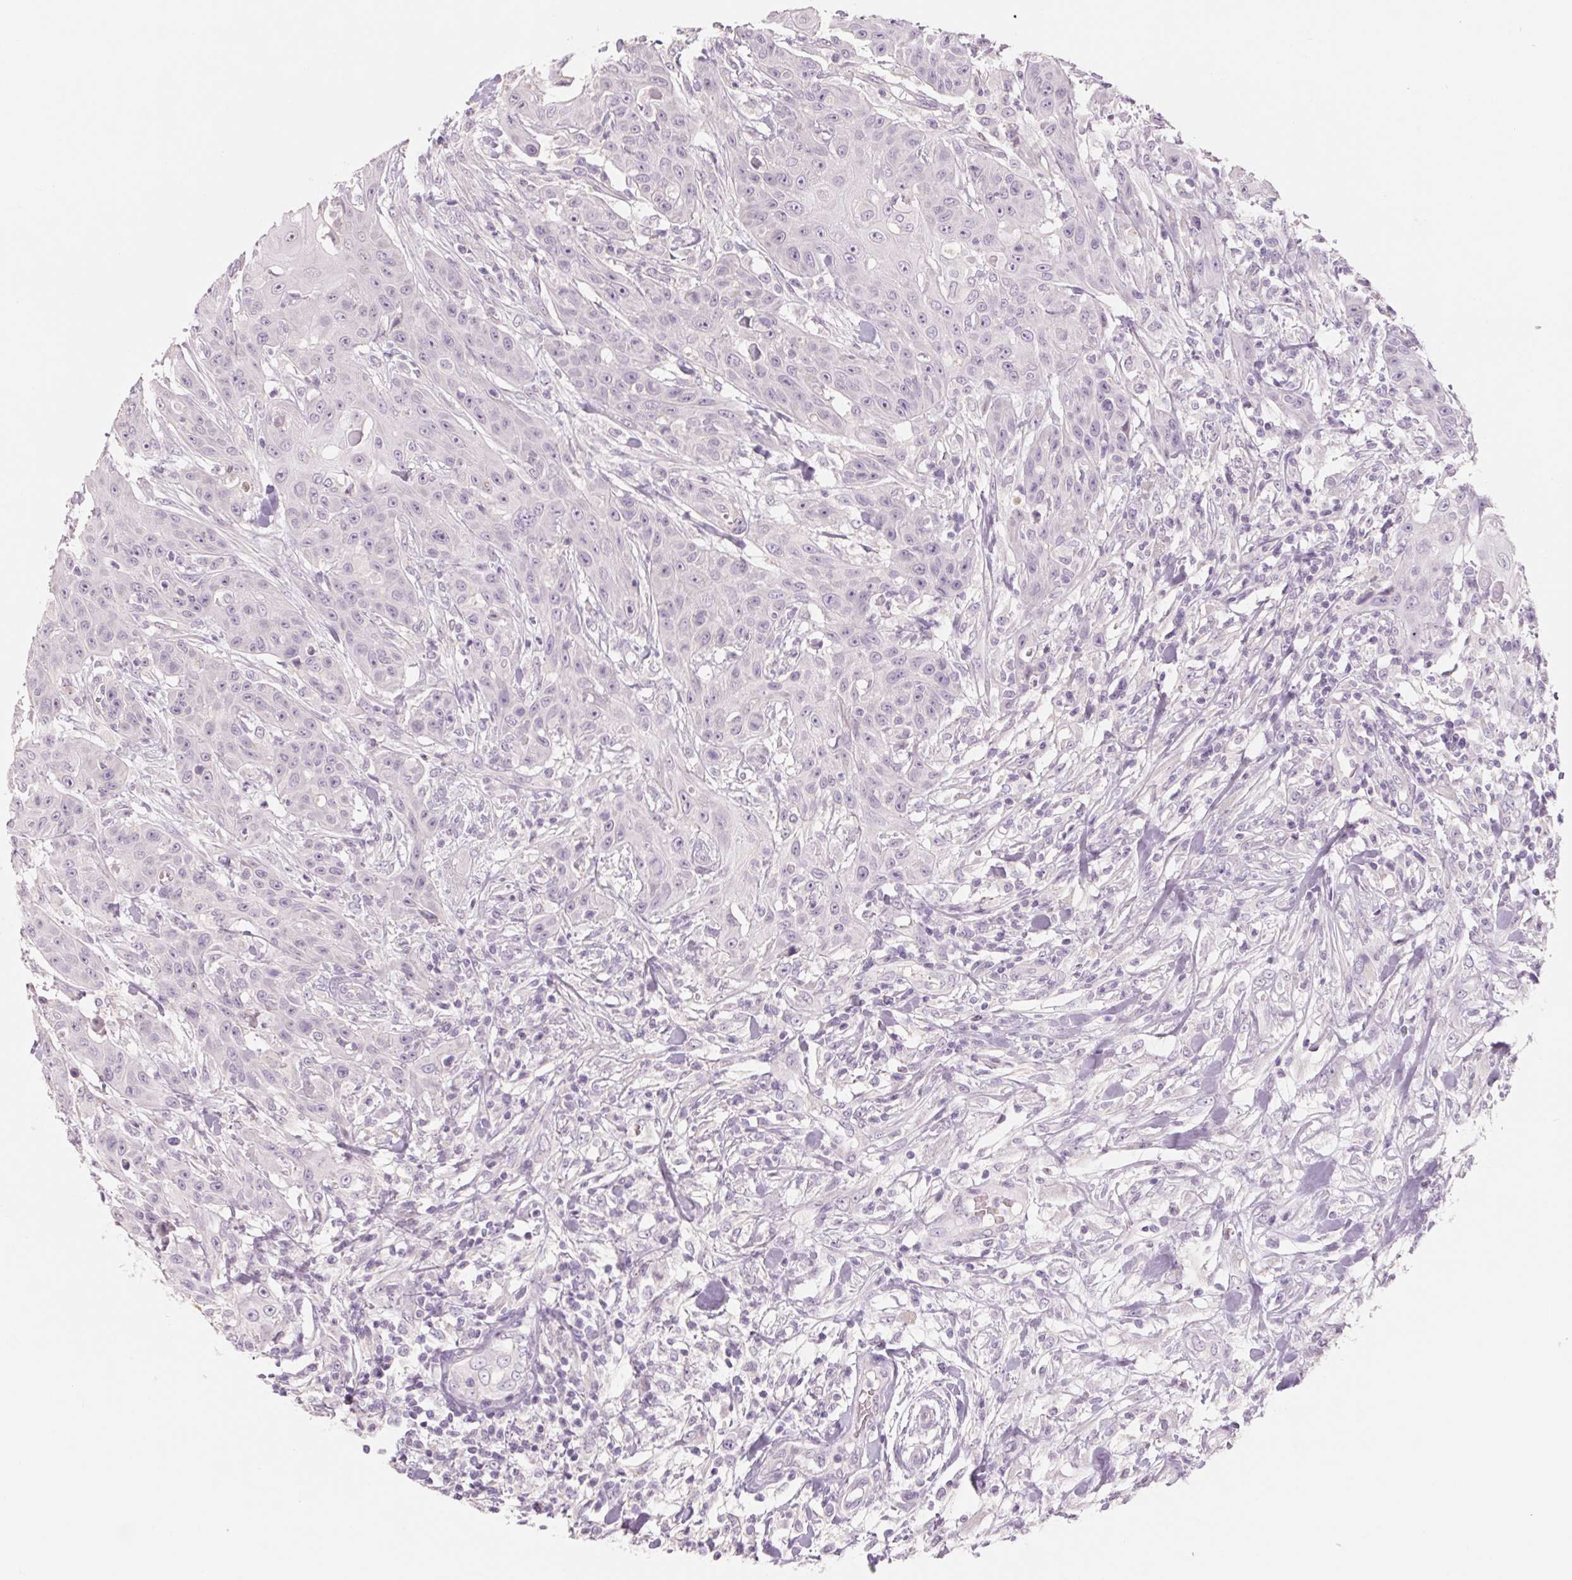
{"staining": {"intensity": "negative", "quantity": "none", "location": "none"}, "tissue": "head and neck cancer", "cell_type": "Tumor cells", "image_type": "cancer", "snomed": [{"axis": "morphology", "description": "Squamous cell carcinoma, NOS"}, {"axis": "topography", "description": "Oral tissue"}, {"axis": "topography", "description": "Head-Neck"}], "caption": "An IHC photomicrograph of head and neck cancer is shown. There is no staining in tumor cells of head and neck cancer.", "gene": "POU1F1", "patient": {"sex": "female", "age": 55}}